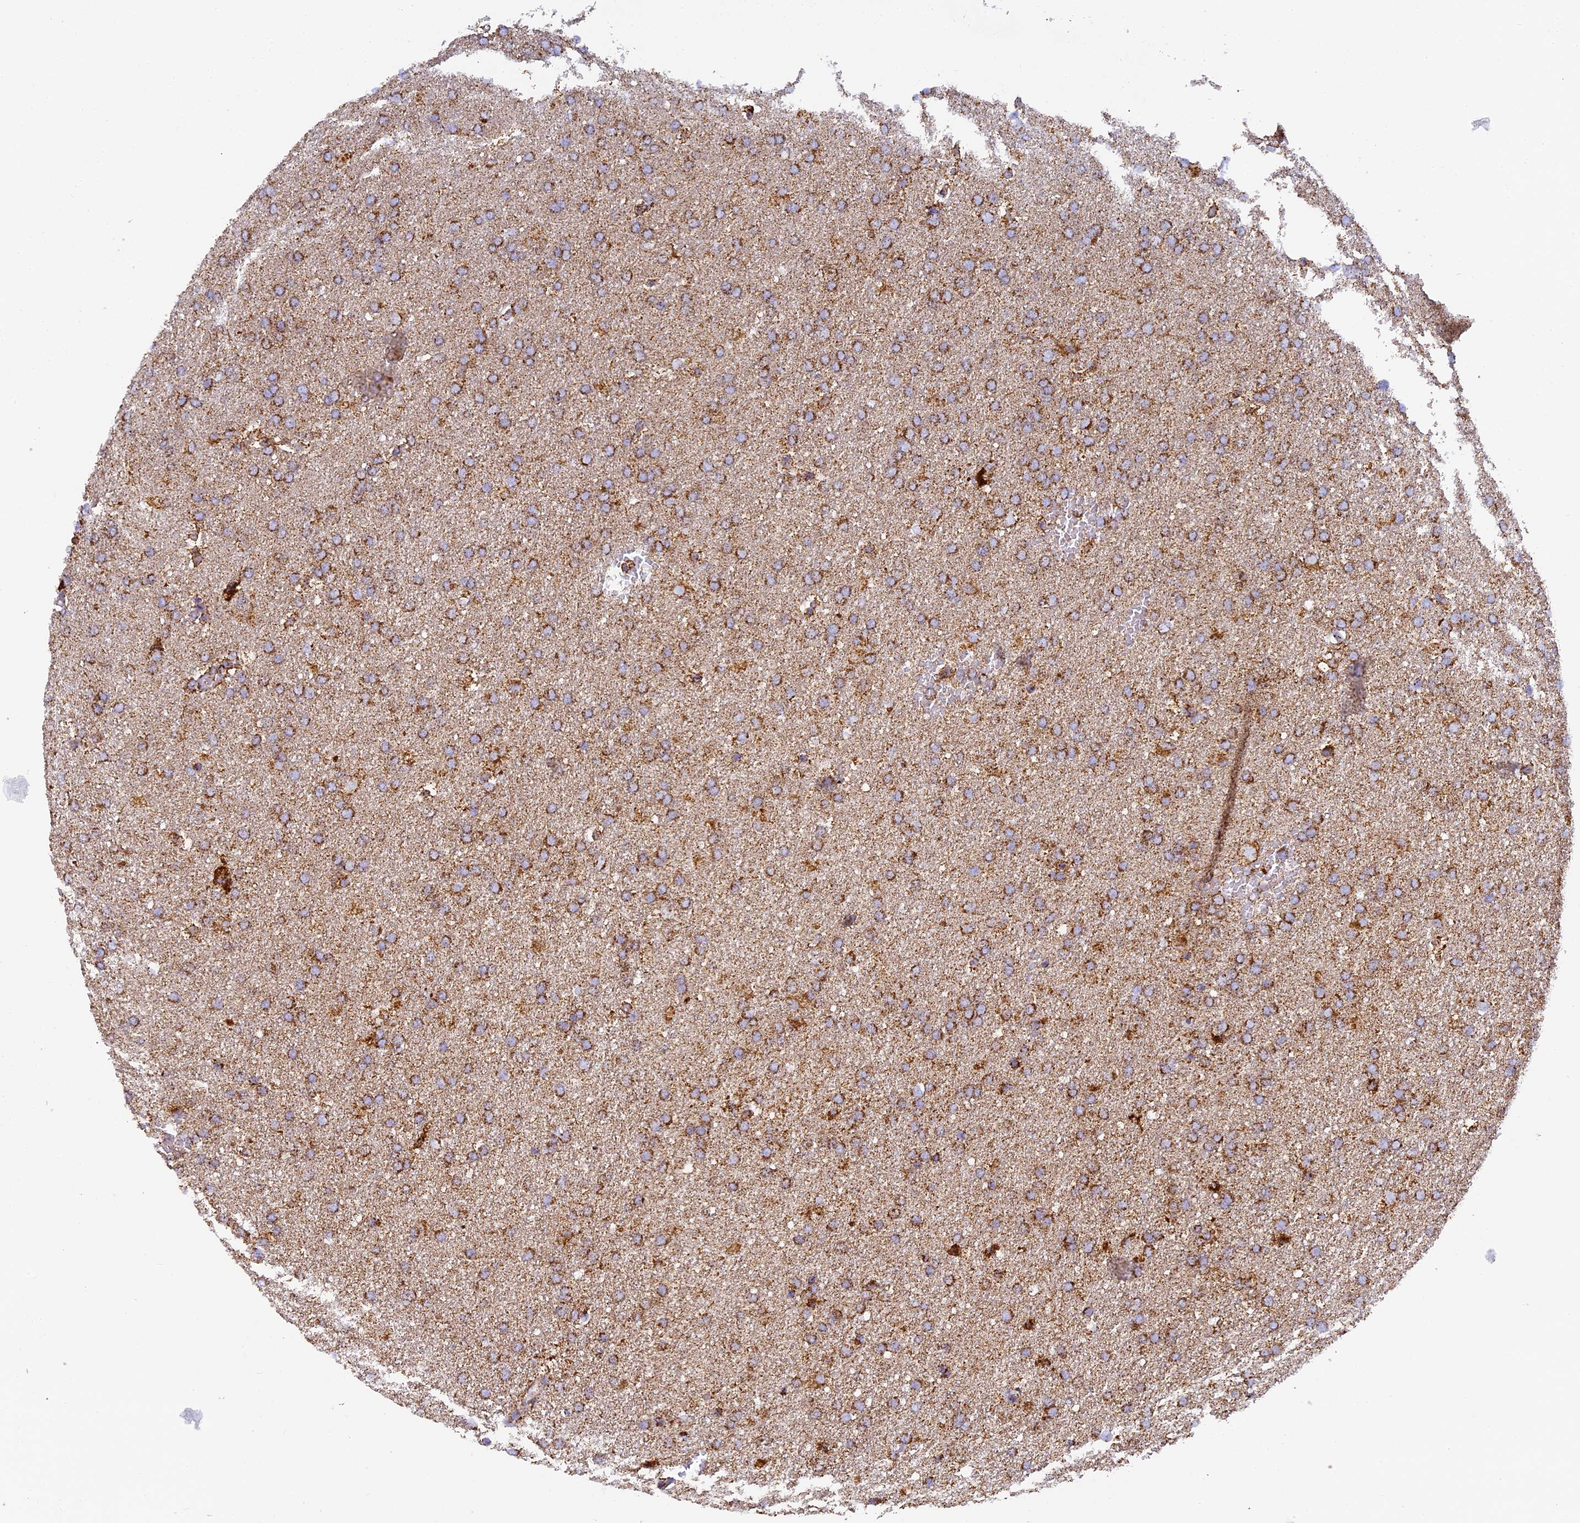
{"staining": {"intensity": "moderate", "quantity": ">75%", "location": "cytoplasmic/membranous"}, "tissue": "glioma", "cell_type": "Tumor cells", "image_type": "cancer", "snomed": [{"axis": "morphology", "description": "Glioma, malignant, High grade"}, {"axis": "topography", "description": "Brain"}], "caption": "The histopathology image displays staining of glioma, revealing moderate cytoplasmic/membranous protein positivity (brown color) within tumor cells.", "gene": "STK17A", "patient": {"sex": "male", "age": 72}}